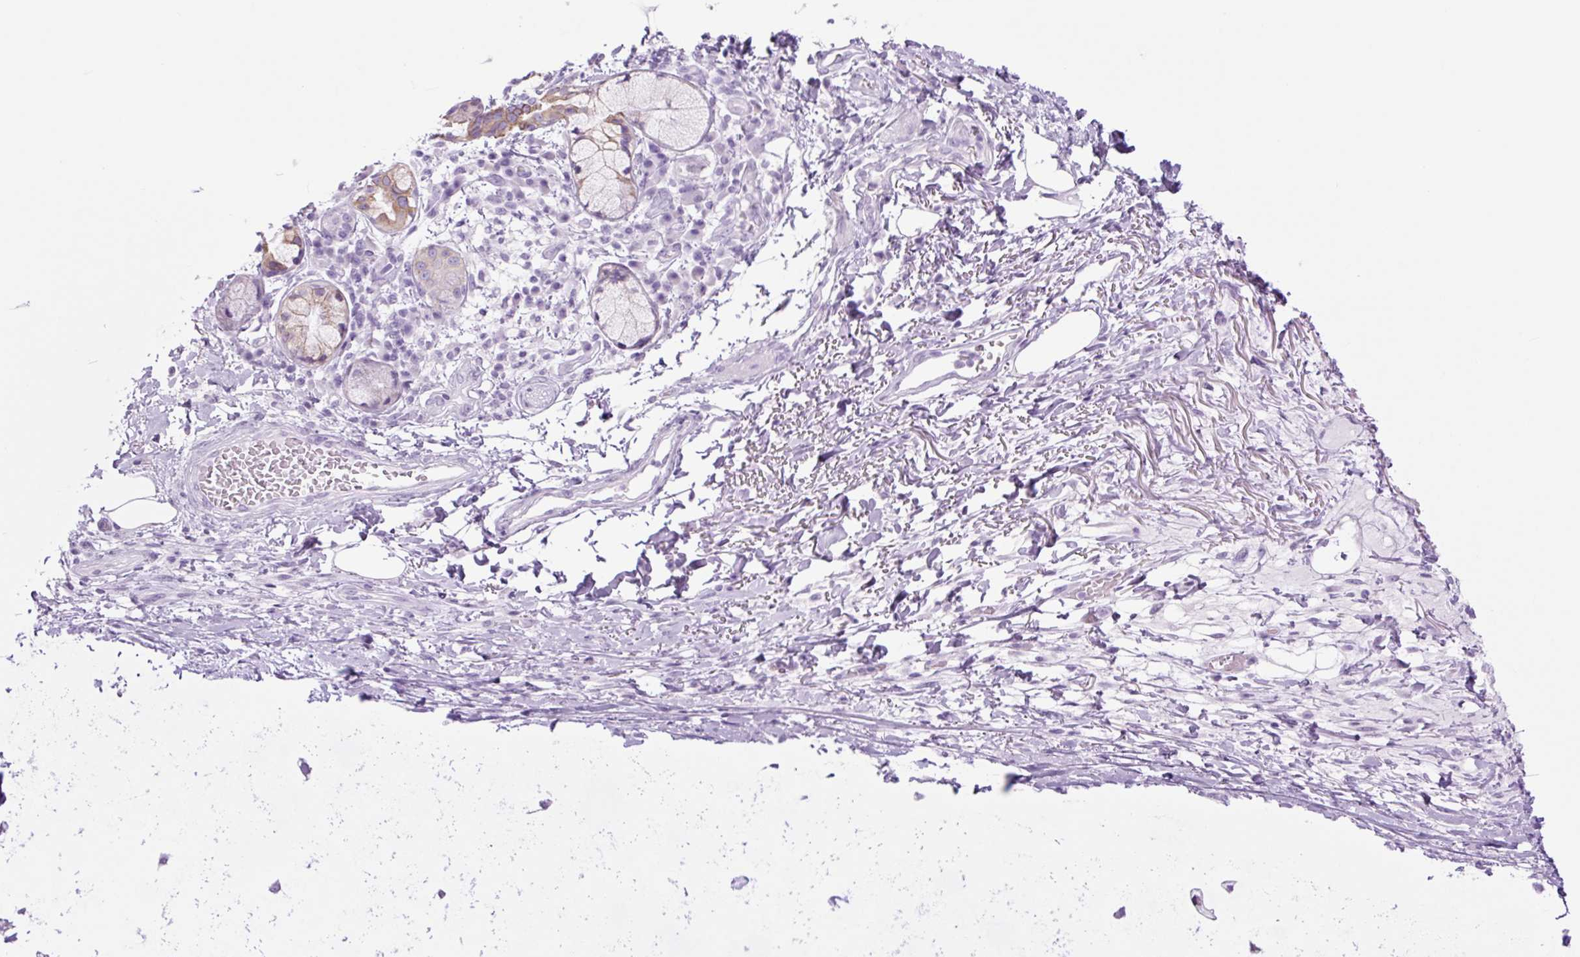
{"staining": {"intensity": "negative", "quantity": "none", "location": "none"}, "tissue": "adipose tissue", "cell_type": "Adipocytes", "image_type": "normal", "snomed": [{"axis": "morphology", "description": "Normal tissue, NOS"}, {"axis": "topography", "description": "Cartilage tissue"}, {"axis": "topography", "description": "Bronchus"}], "caption": "Immunohistochemical staining of unremarkable adipose tissue shows no significant expression in adipocytes. (DAB immunohistochemistry (IHC) with hematoxylin counter stain).", "gene": "TFF2", "patient": {"sex": "male", "age": 56}}